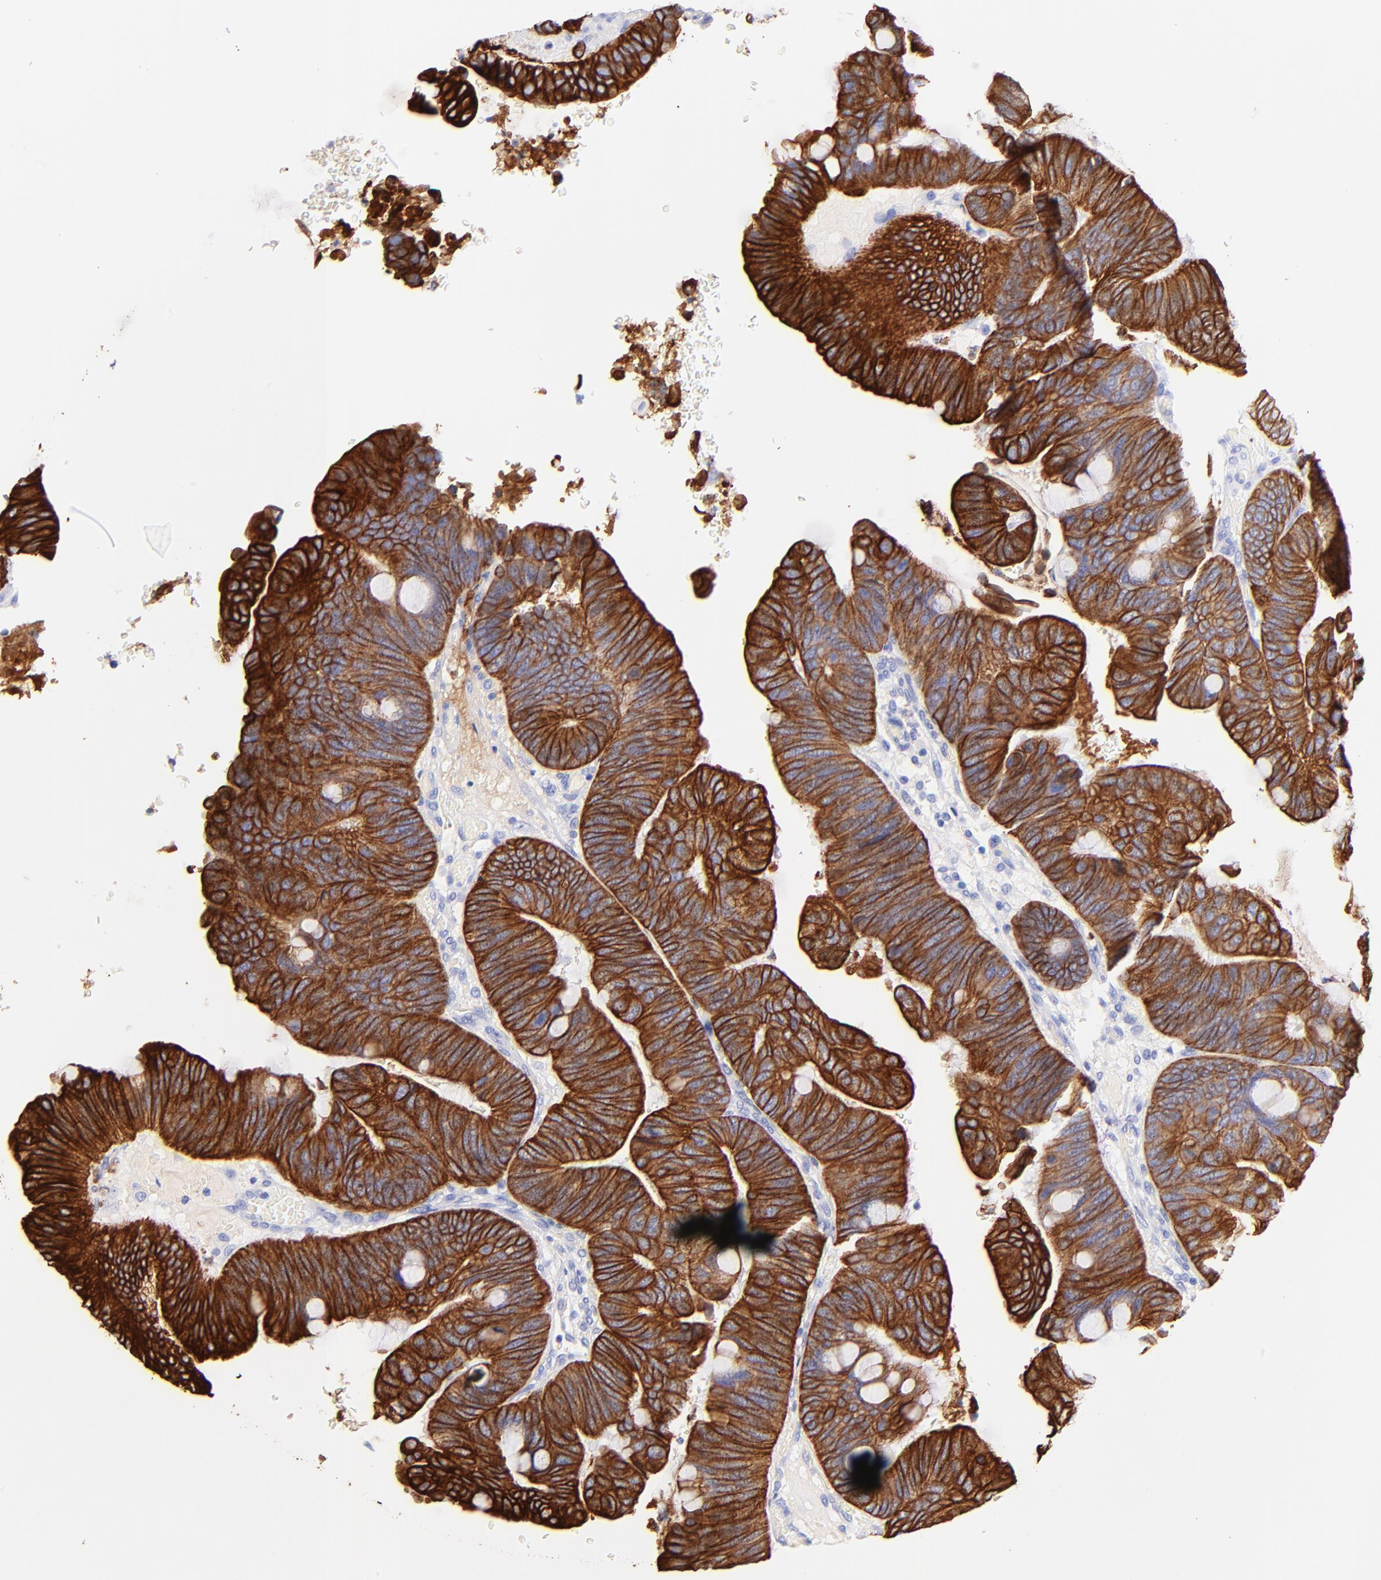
{"staining": {"intensity": "strong", "quantity": ">75%", "location": "cytoplasmic/membranous"}, "tissue": "colorectal cancer", "cell_type": "Tumor cells", "image_type": "cancer", "snomed": [{"axis": "morphology", "description": "Normal tissue, NOS"}, {"axis": "morphology", "description": "Adenocarcinoma, NOS"}, {"axis": "topography", "description": "Rectum"}], "caption": "Immunohistochemical staining of human adenocarcinoma (colorectal) reveals high levels of strong cytoplasmic/membranous protein positivity in approximately >75% of tumor cells.", "gene": "KRT19", "patient": {"sex": "male", "age": 92}}